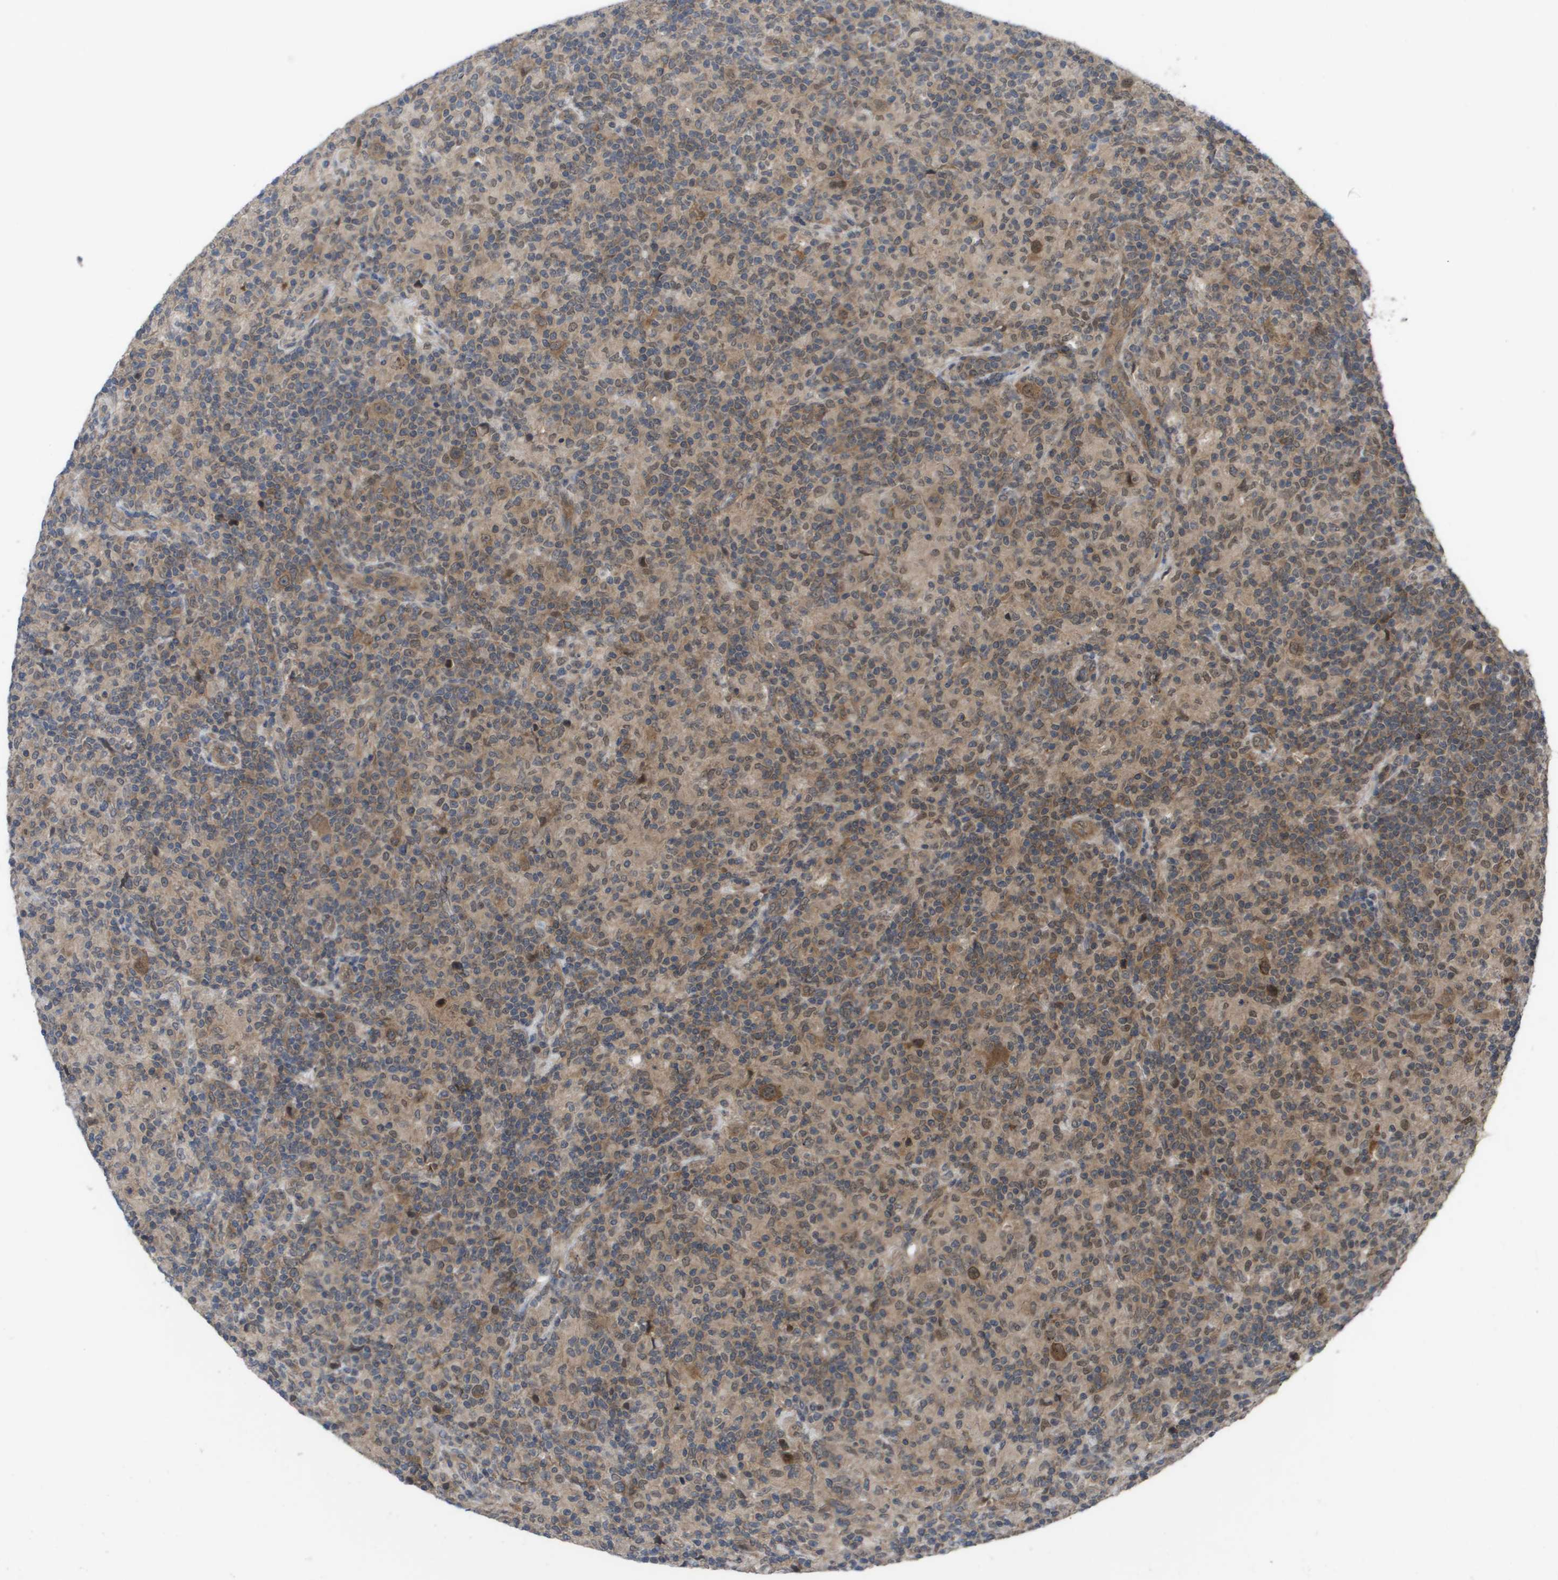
{"staining": {"intensity": "moderate", "quantity": ">75%", "location": "cytoplasmic/membranous,nuclear"}, "tissue": "lymphoma", "cell_type": "Tumor cells", "image_type": "cancer", "snomed": [{"axis": "morphology", "description": "Hodgkin's disease, NOS"}, {"axis": "topography", "description": "Lymph node"}], "caption": "Immunohistochemistry histopathology image of lymphoma stained for a protein (brown), which displays medium levels of moderate cytoplasmic/membranous and nuclear positivity in about >75% of tumor cells.", "gene": "CTPS2", "patient": {"sex": "male", "age": 70}}